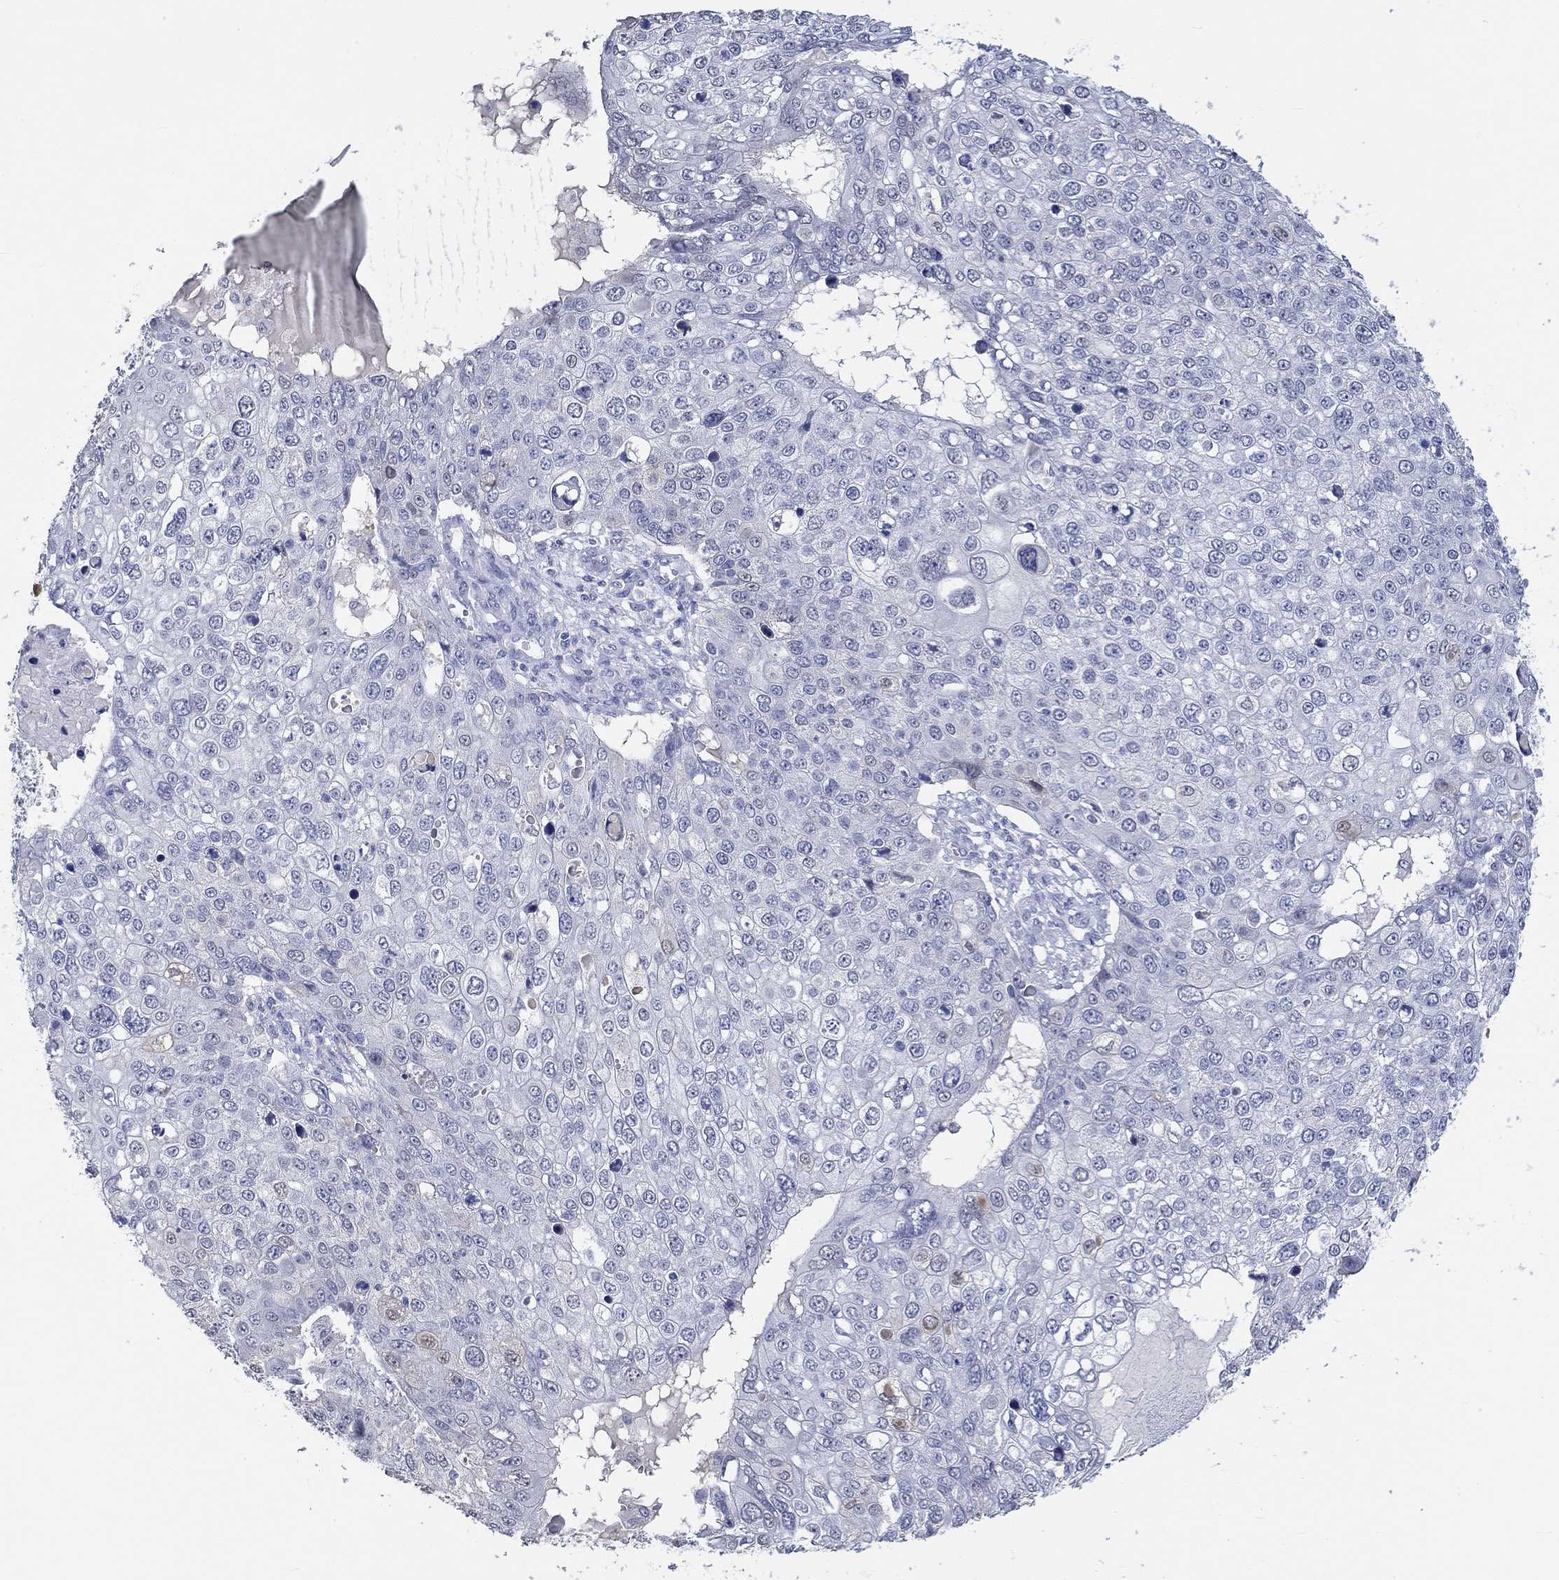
{"staining": {"intensity": "negative", "quantity": "none", "location": "none"}, "tissue": "skin cancer", "cell_type": "Tumor cells", "image_type": "cancer", "snomed": [{"axis": "morphology", "description": "Squamous cell carcinoma, NOS"}, {"axis": "topography", "description": "Skin"}], "caption": "High power microscopy micrograph of an IHC photomicrograph of skin cancer, revealing no significant expression in tumor cells. (Brightfield microscopy of DAB IHC at high magnification).", "gene": "PNMA5", "patient": {"sex": "male", "age": 71}}